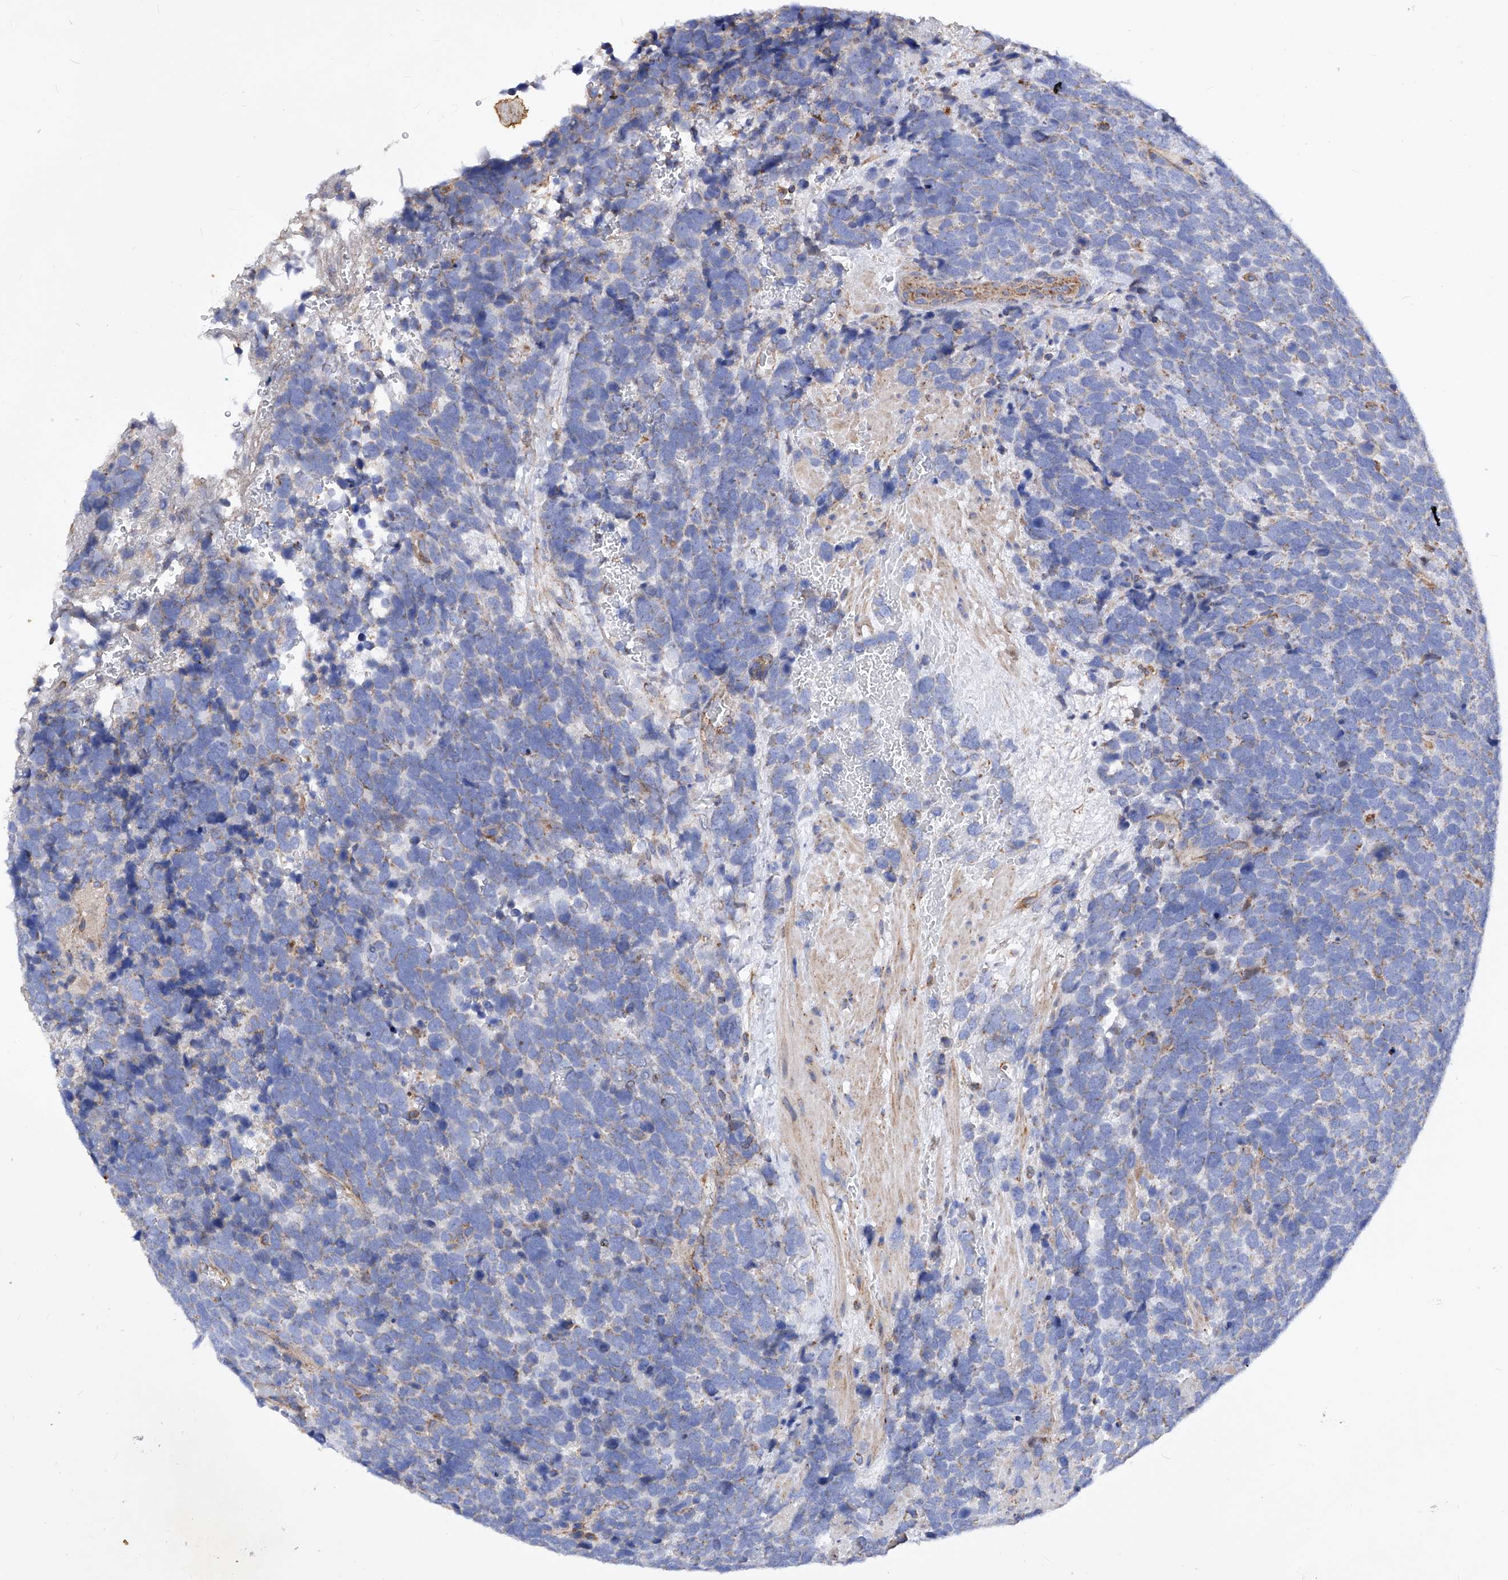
{"staining": {"intensity": "weak", "quantity": "25%-75%", "location": "cytoplasmic/membranous"}, "tissue": "urothelial cancer", "cell_type": "Tumor cells", "image_type": "cancer", "snomed": [{"axis": "morphology", "description": "Urothelial carcinoma, High grade"}, {"axis": "topography", "description": "Urinary bladder"}], "caption": "Immunohistochemistry (IHC) staining of high-grade urothelial carcinoma, which demonstrates low levels of weak cytoplasmic/membranous staining in approximately 25%-75% of tumor cells indicating weak cytoplasmic/membranous protein expression. The staining was performed using DAB (brown) for protein detection and nuclei were counterstained in hematoxylin (blue).", "gene": "HRNR", "patient": {"sex": "female", "age": 82}}